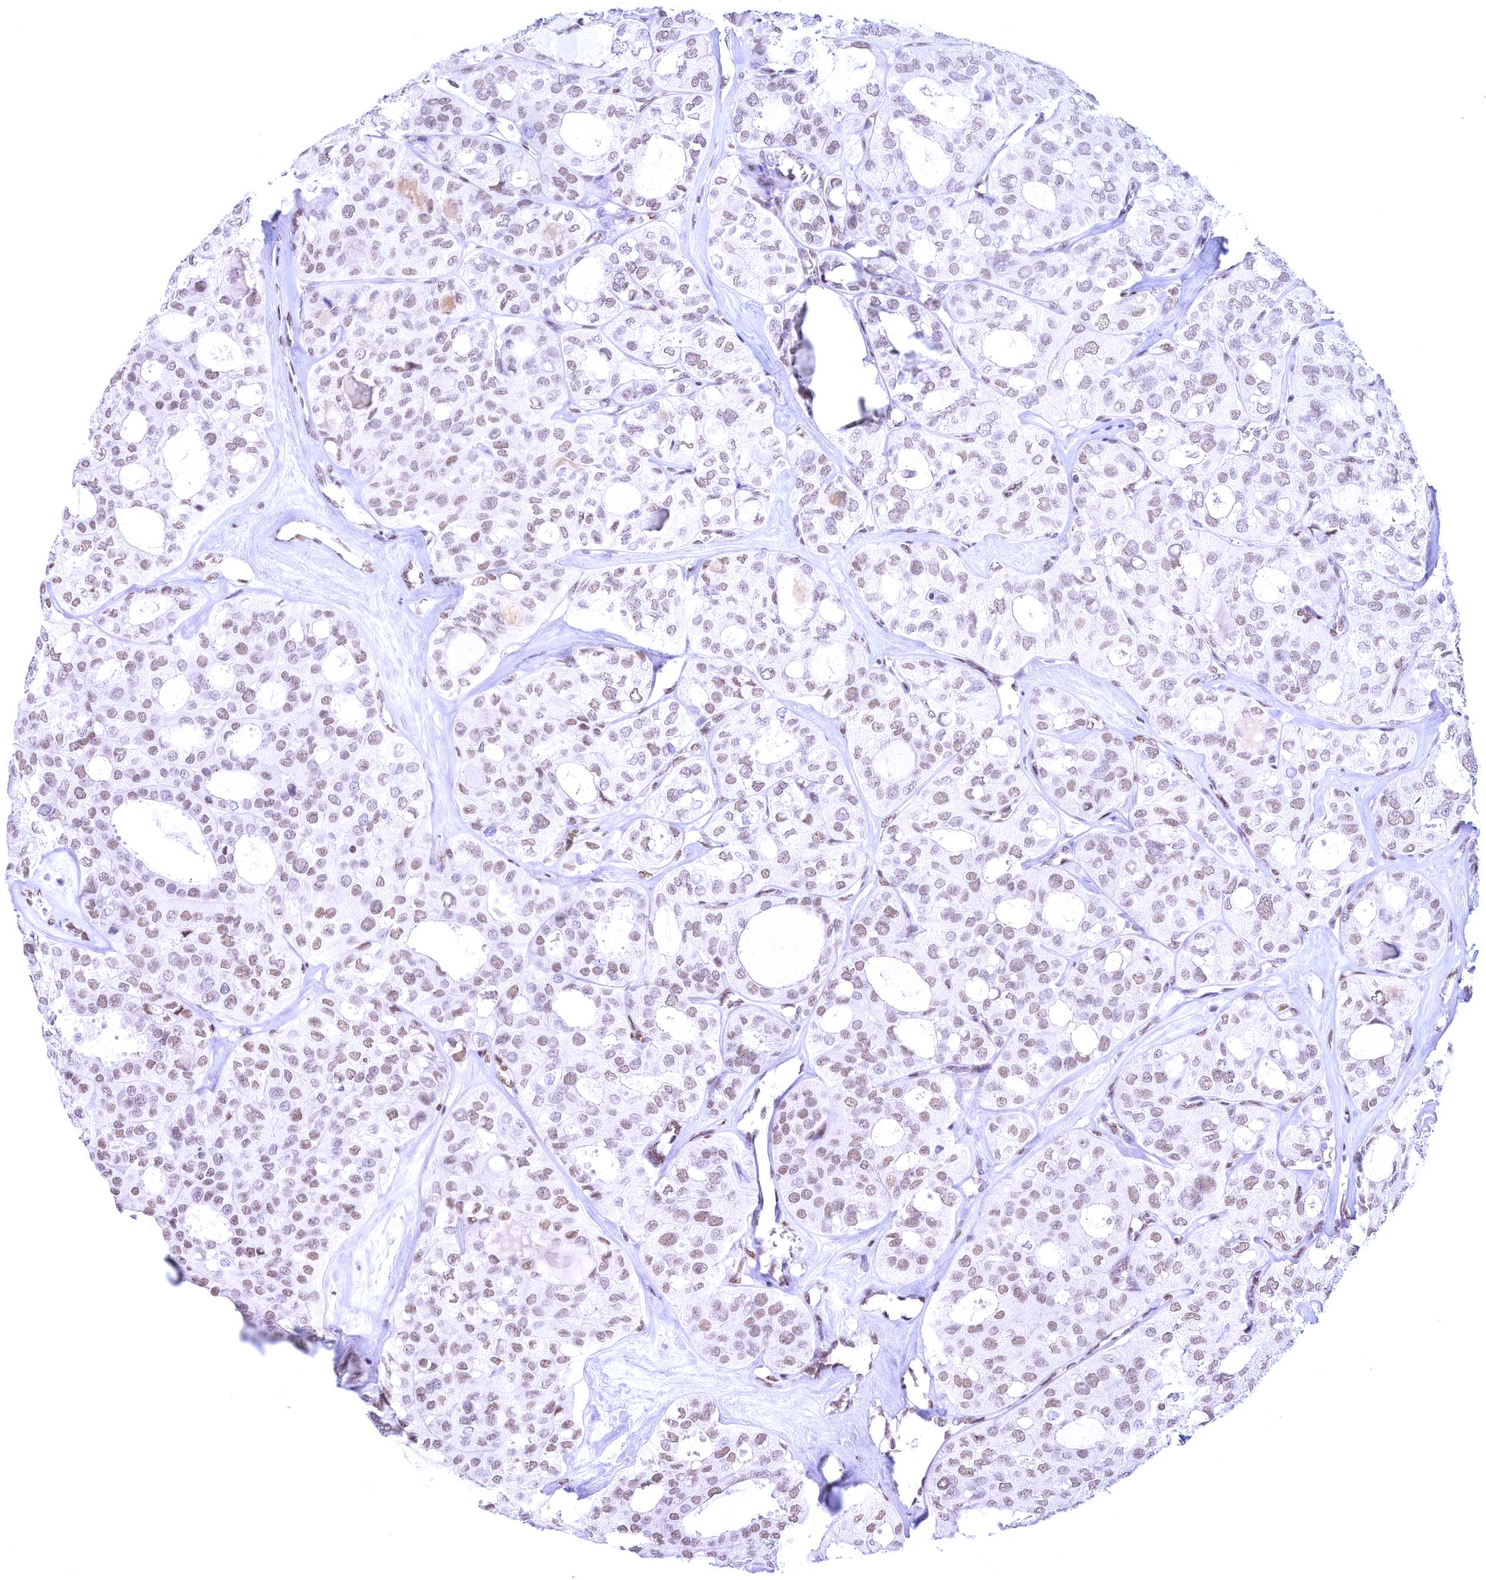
{"staining": {"intensity": "moderate", "quantity": ">75%", "location": "nuclear"}, "tissue": "thyroid cancer", "cell_type": "Tumor cells", "image_type": "cancer", "snomed": [{"axis": "morphology", "description": "Follicular adenoma carcinoma, NOS"}, {"axis": "topography", "description": "Thyroid gland"}], "caption": "Brown immunohistochemical staining in human thyroid cancer (follicular adenoma carcinoma) reveals moderate nuclear positivity in approximately >75% of tumor cells.", "gene": "CDC26", "patient": {"sex": "male", "age": 75}}